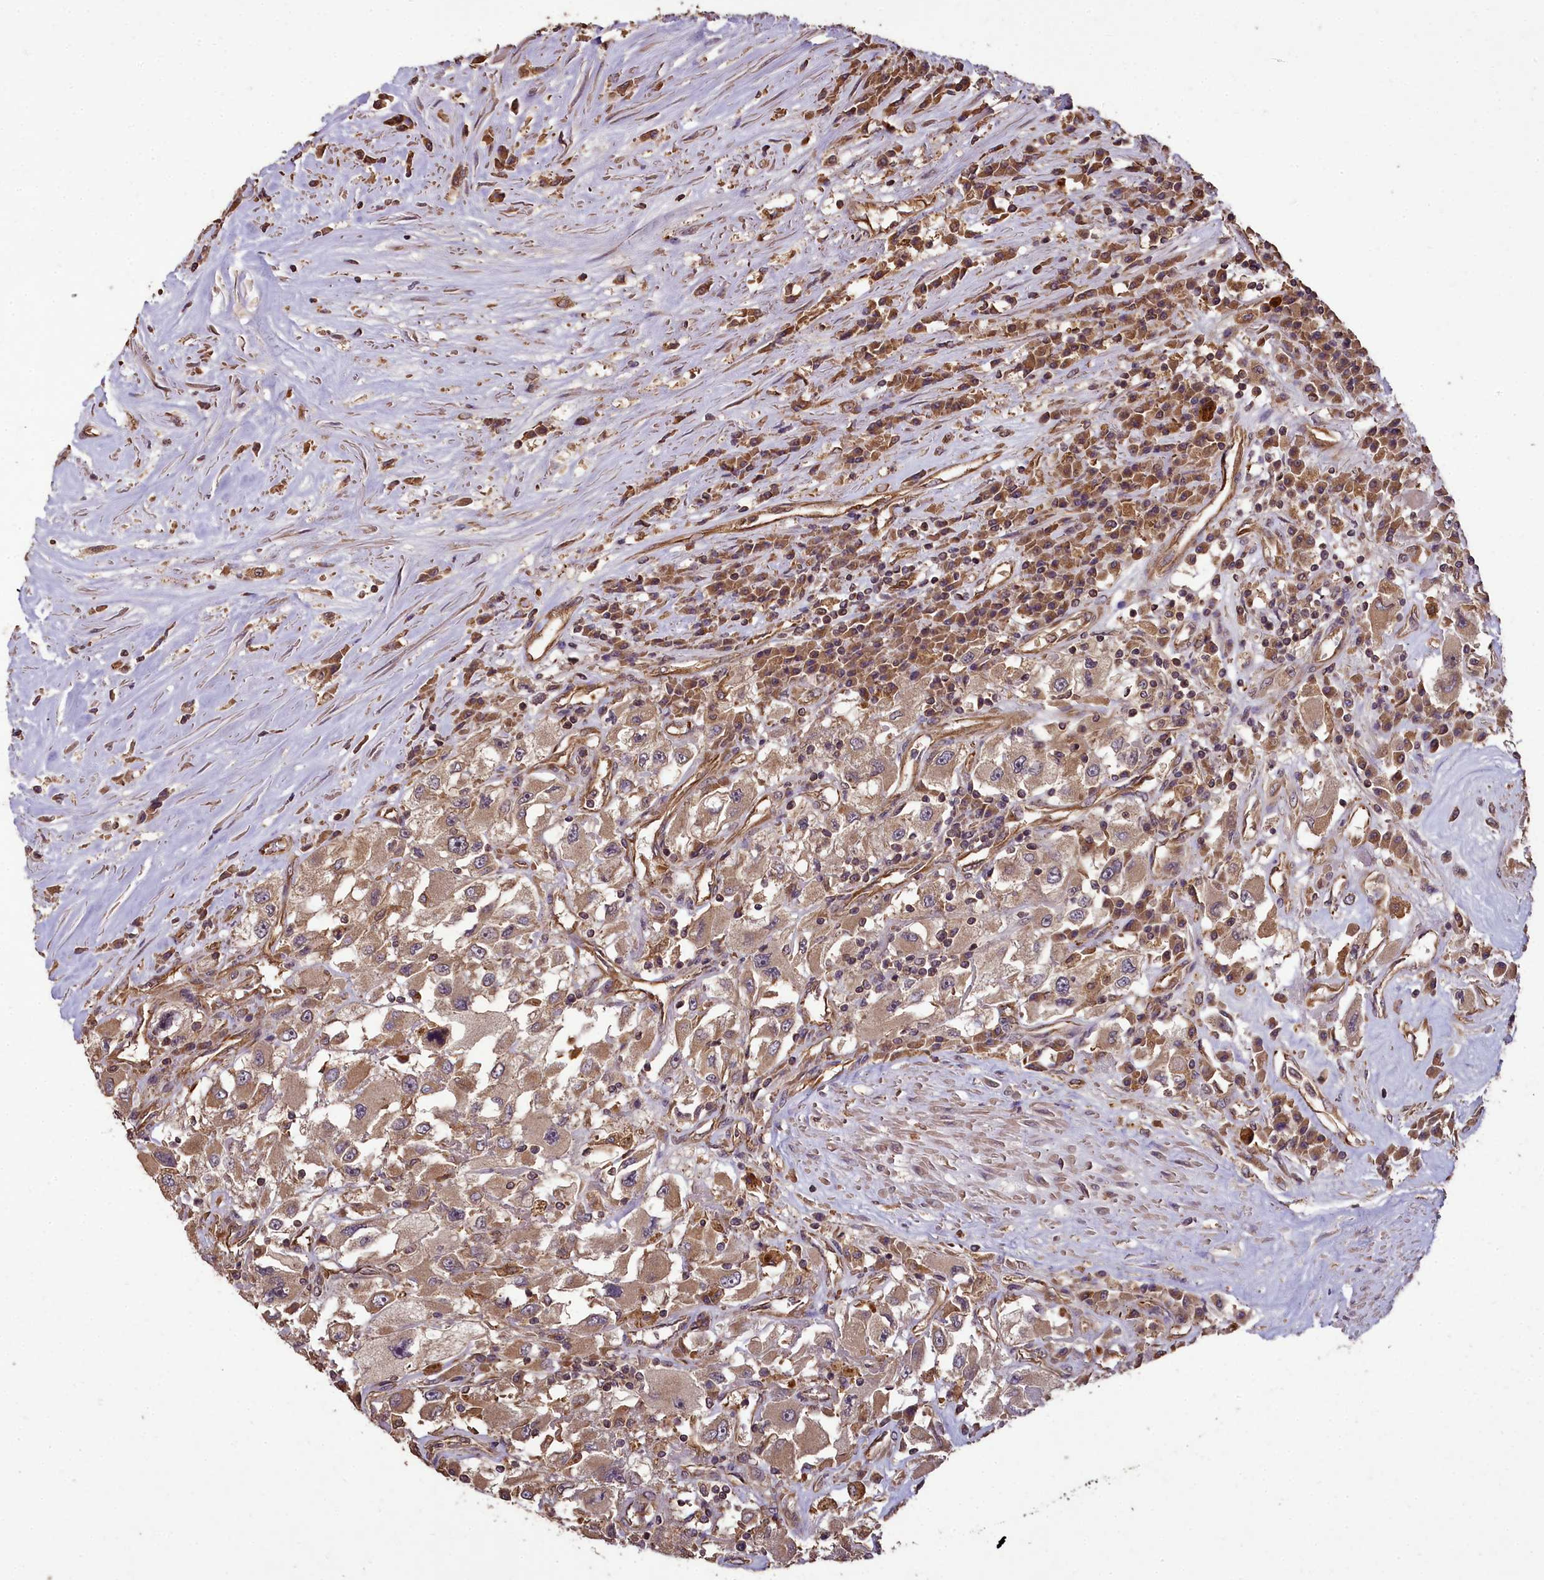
{"staining": {"intensity": "moderate", "quantity": ">75%", "location": "cytoplasmic/membranous"}, "tissue": "renal cancer", "cell_type": "Tumor cells", "image_type": "cancer", "snomed": [{"axis": "morphology", "description": "Adenocarcinoma, NOS"}, {"axis": "topography", "description": "Kidney"}], "caption": "Immunohistochemistry (DAB) staining of human adenocarcinoma (renal) demonstrates moderate cytoplasmic/membranous protein staining in approximately >75% of tumor cells.", "gene": "TTLL10", "patient": {"sex": "female", "age": 52}}